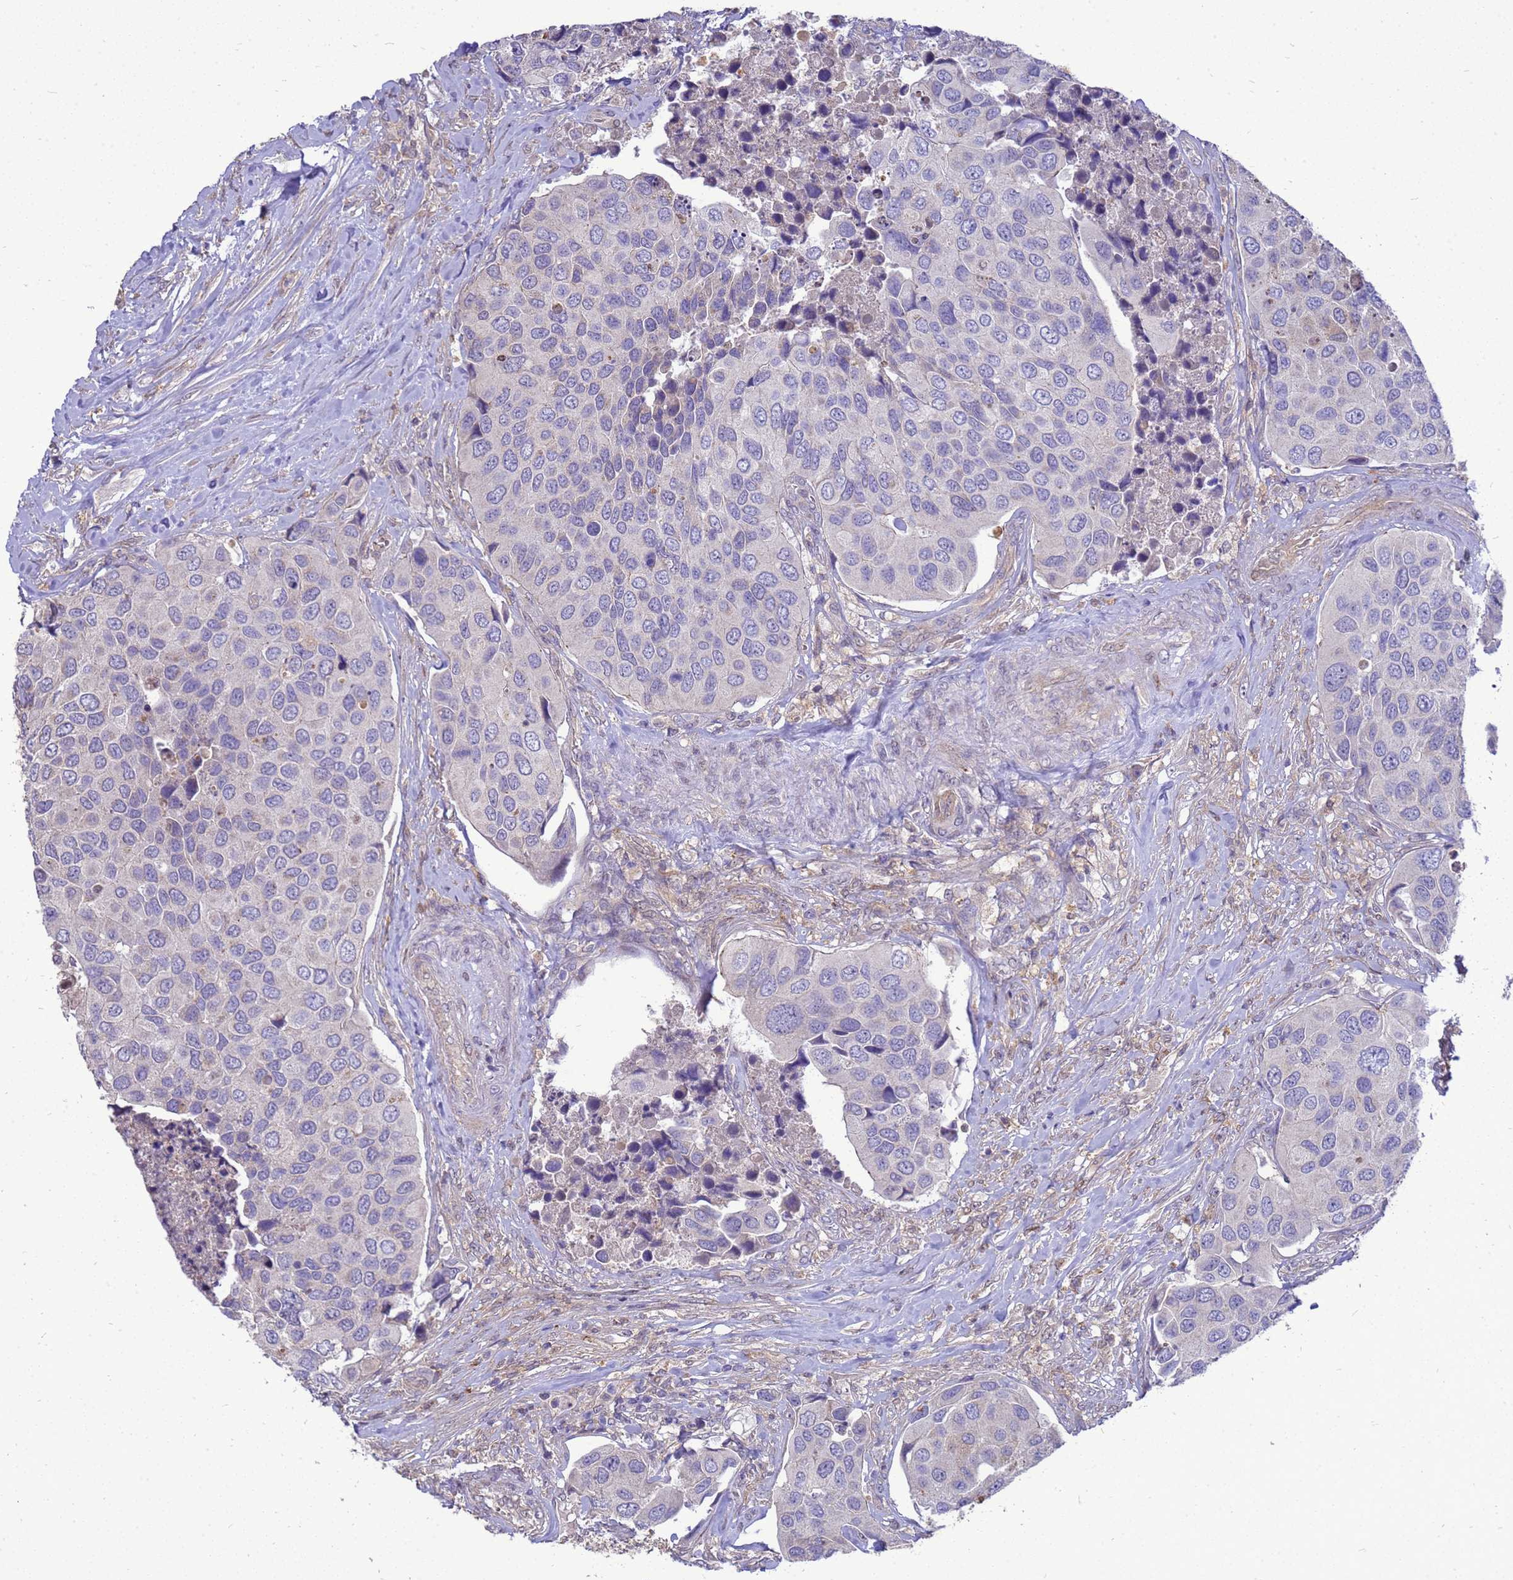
{"staining": {"intensity": "negative", "quantity": "none", "location": "none"}, "tissue": "urothelial cancer", "cell_type": "Tumor cells", "image_type": "cancer", "snomed": [{"axis": "morphology", "description": "Urothelial carcinoma, High grade"}, {"axis": "topography", "description": "Urinary bladder"}], "caption": "Immunohistochemistry micrograph of neoplastic tissue: human urothelial cancer stained with DAB shows no significant protein expression in tumor cells.", "gene": "EIF4EBP3", "patient": {"sex": "male", "age": 74}}